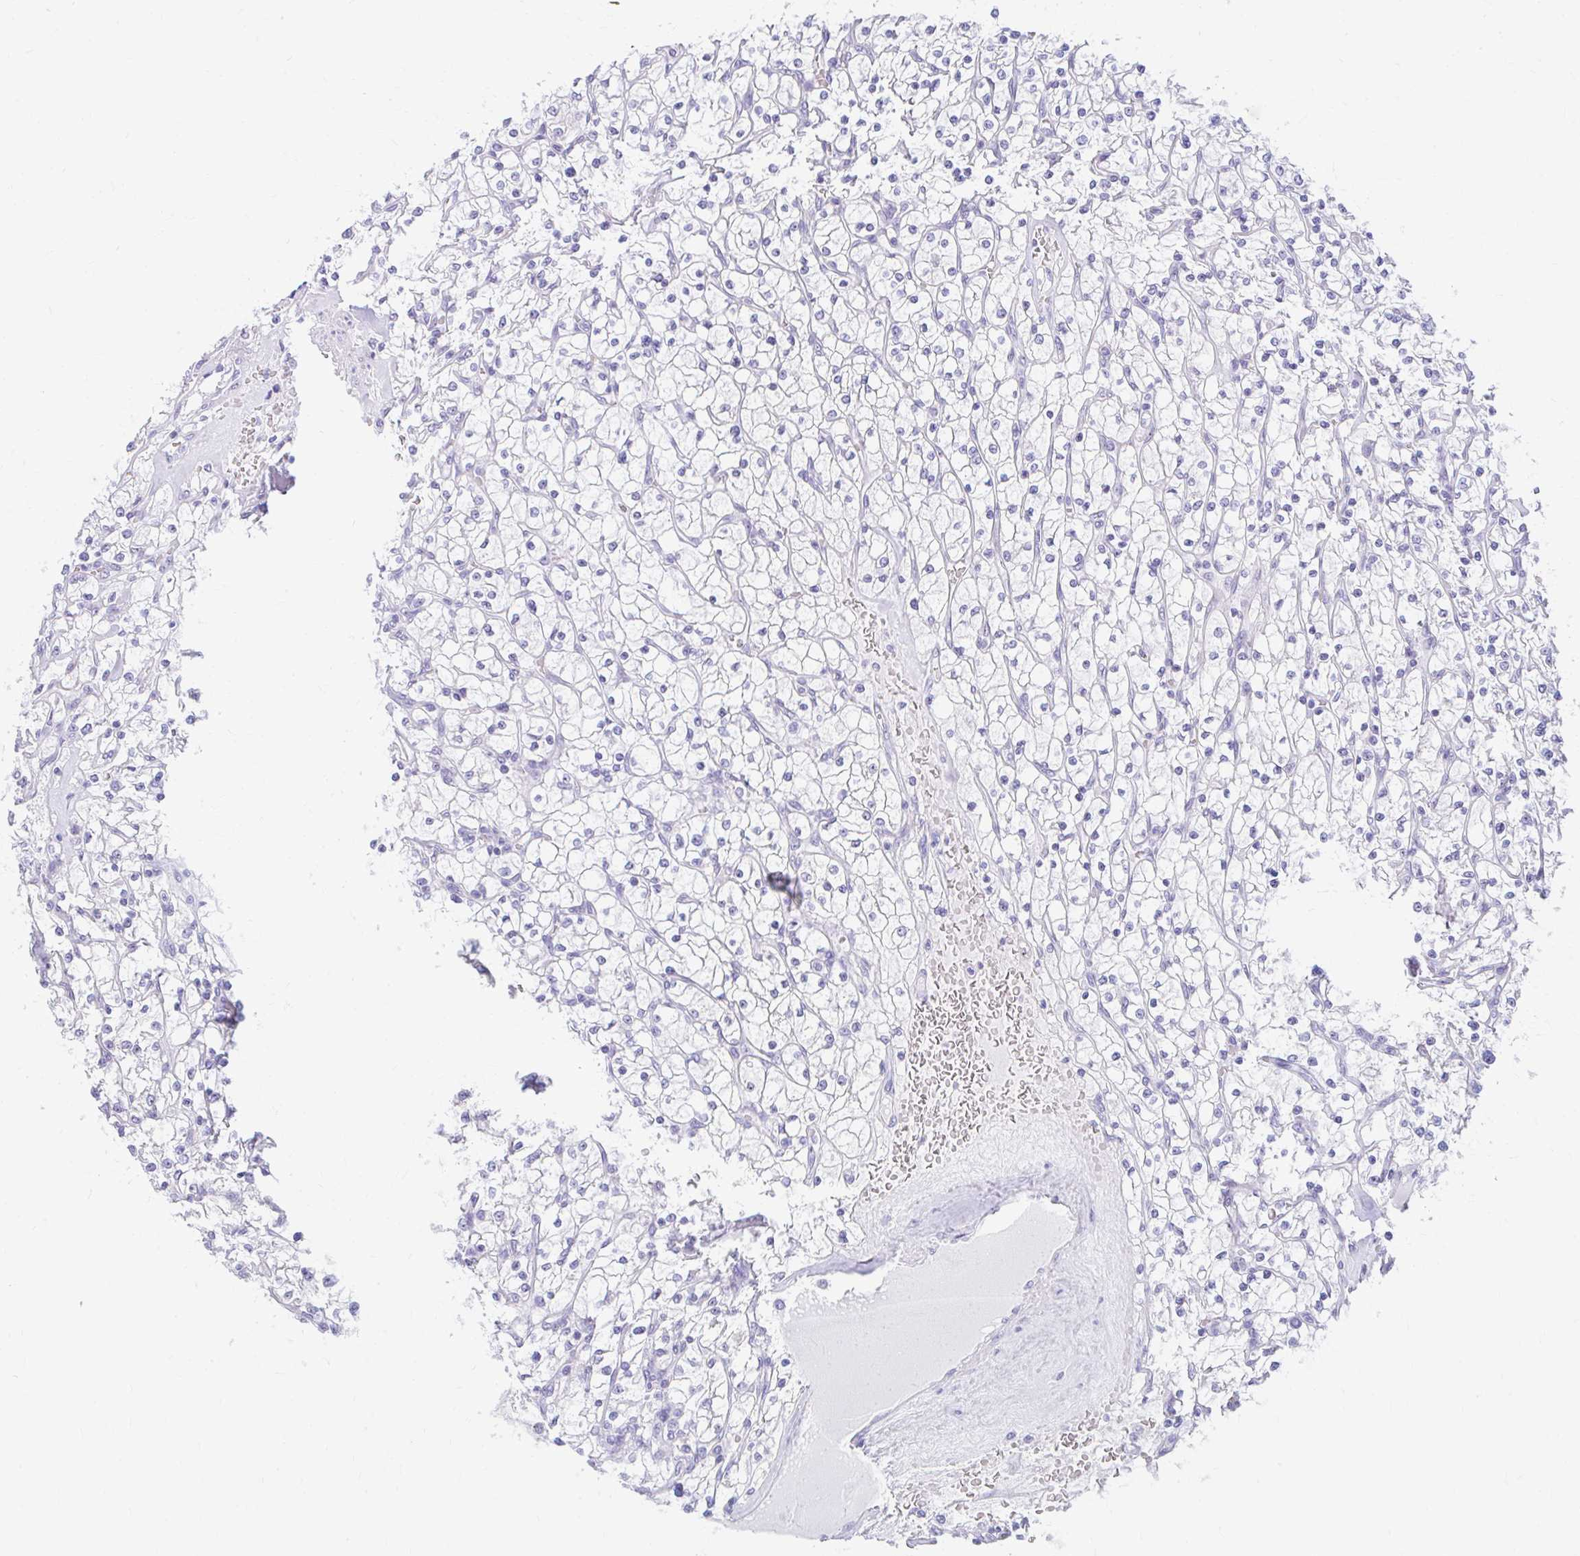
{"staining": {"intensity": "negative", "quantity": "none", "location": "none"}, "tissue": "renal cancer", "cell_type": "Tumor cells", "image_type": "cancer", "snomed": [{"axis": "morphology", "description": "Adenocarcinoma, NOS"}, {"axis": "topography", "description": "Kidney"}], "caption": "The photomicrograph demonstrates no significant staining in tumor cells of renal adenocarcinoma.", "gene": "FTSJ3", "patient": {"sex": "female", "age": 64}}